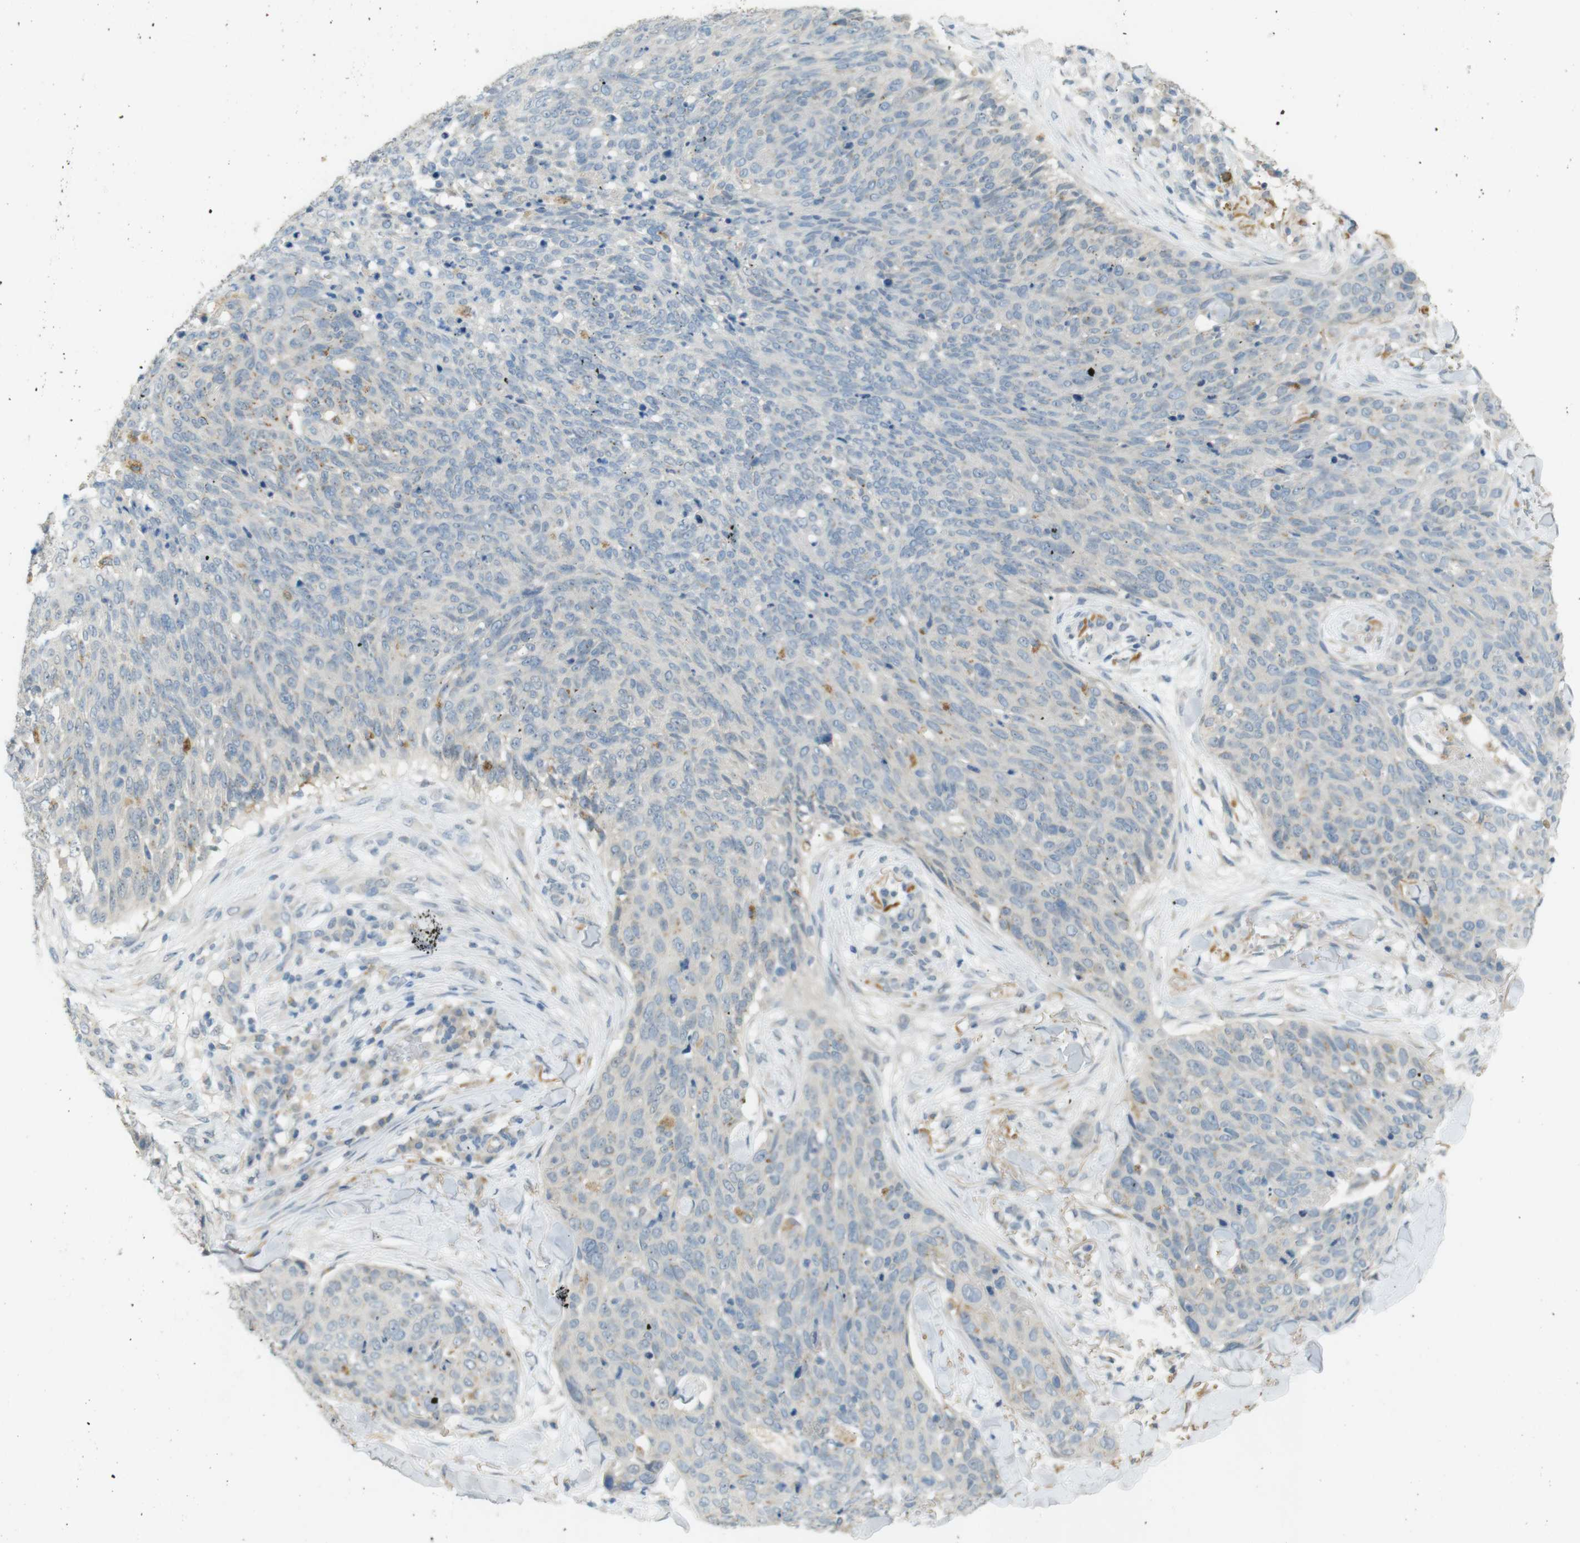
{"staining": {"intensity": "moderate", "quantity": "<25%", "location": "cytoplasmic/membranous"}, "tissue": "skin cancer", "cell_type": "Tumor cells", "image_type": "cancer", "snomed": [{"axis": "morphology", "description": "Squamous cell carcinoma in situ, NOS"}, {"axis": "morphology", "description": "Squamous cell carcinoma, NOS"}, {"axis": "topography", "description": "Skin"}], "caption": "Brown immunohistochemical staining in skin cancer (squamous cell carcinoma in situ) demonstrates moderate cytoplasmic/membranous expression in approximately <25% of tumor cells.", "gene": "UGT8", "patient": {"sex": "male", "age": 93}}